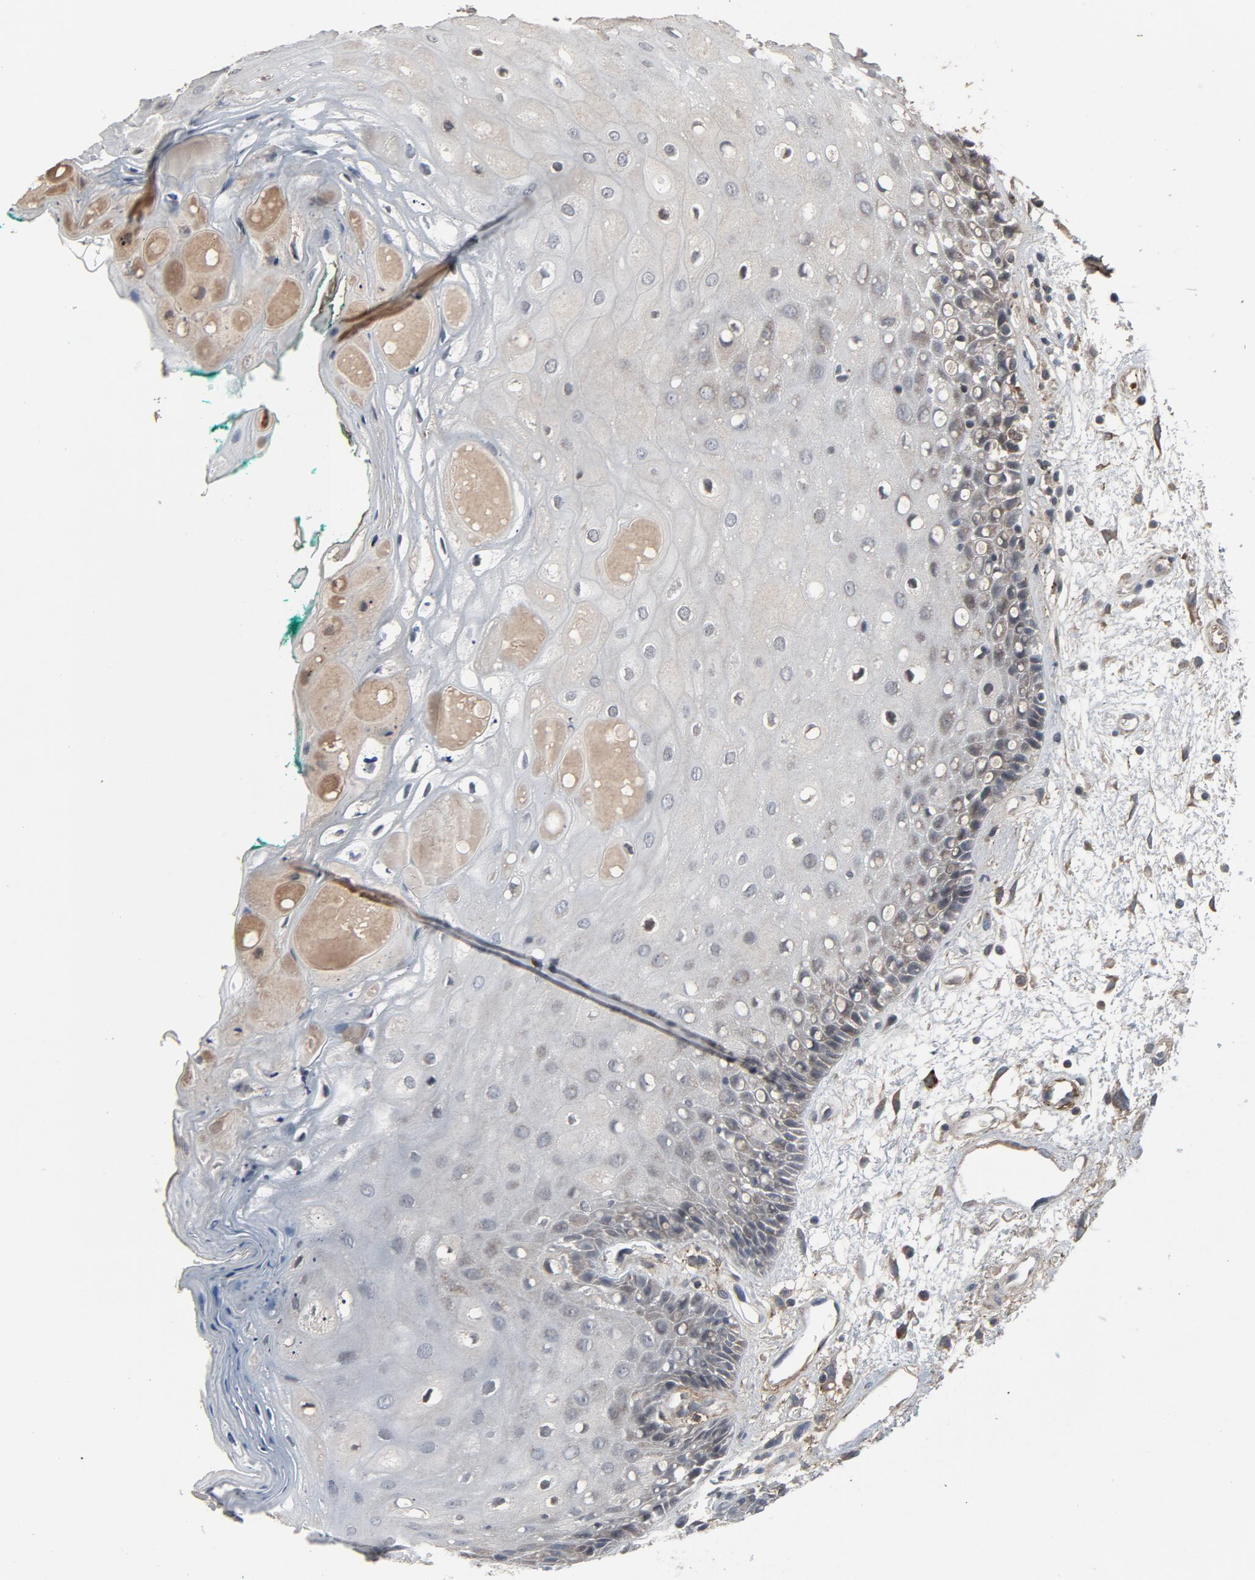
{"staining": {"intensity": "weak", "quantity": "<25%", "location": "cytoplasmic/membranous"}, "tissue": "oral mucosa", "cell_type": "Squamous epithelial cells", "image_type": "normal", "snomed": [{"axis": "morphology", "description": "Normal tissue, NOS"}, {"axis": "morphology", "description": "Squamous cell carcinoma, NOS"}, {"axis": "topography", "description": "Skeletal muscle"}, {"axis": "topography", "description": "Oral tissue"}, {"axis": "topography", "description": "Head-Neck"}], "caption": "Histopathology image shows no significant protein staining in squamous epithelial cells of normal oral mucosa. Nuclei are stained in blue.", "gene": "PDZD4", "patient": {"sex": "female", "age": 84}}